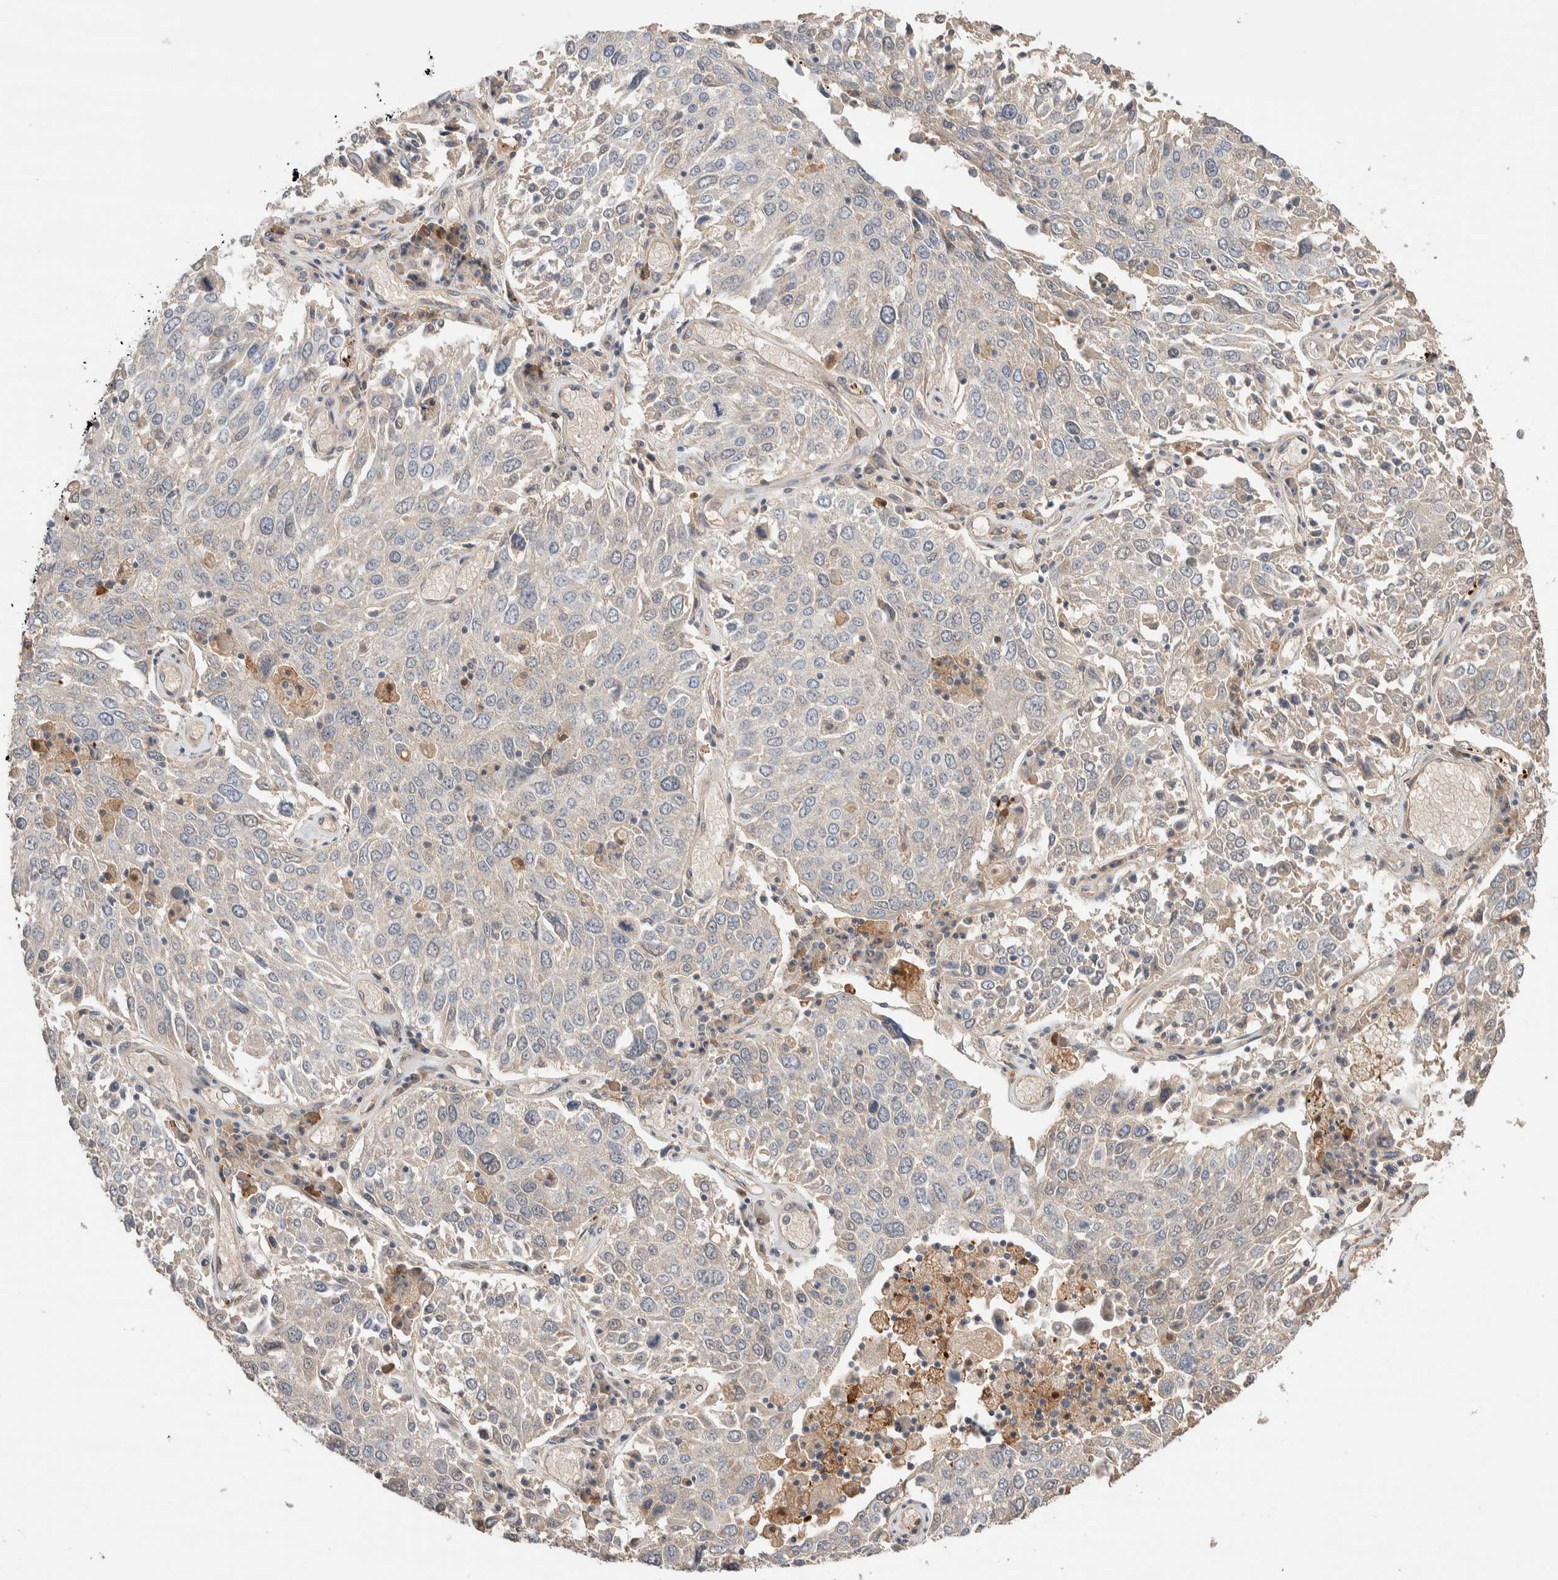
{"staining": {"intensity": "negative", "quantity": "none", "location": "none"}, "tissue": "lung cancer", "cell_type": "Tumor cells", "image_type": "cancer", "snomed": [{"axis": "morphology", "description": "Squamous cell carcinoma, NOS"}, {"axis": "topography", "description": "Lung"}], "caption": "A high-resolution image shows immunohistochemistry staining of squamous cell carcinoma (lung), which shows no significant positivity in tumor cells.", "gene": "WDR91", "patient": {"sex": "male", "age": 65}}